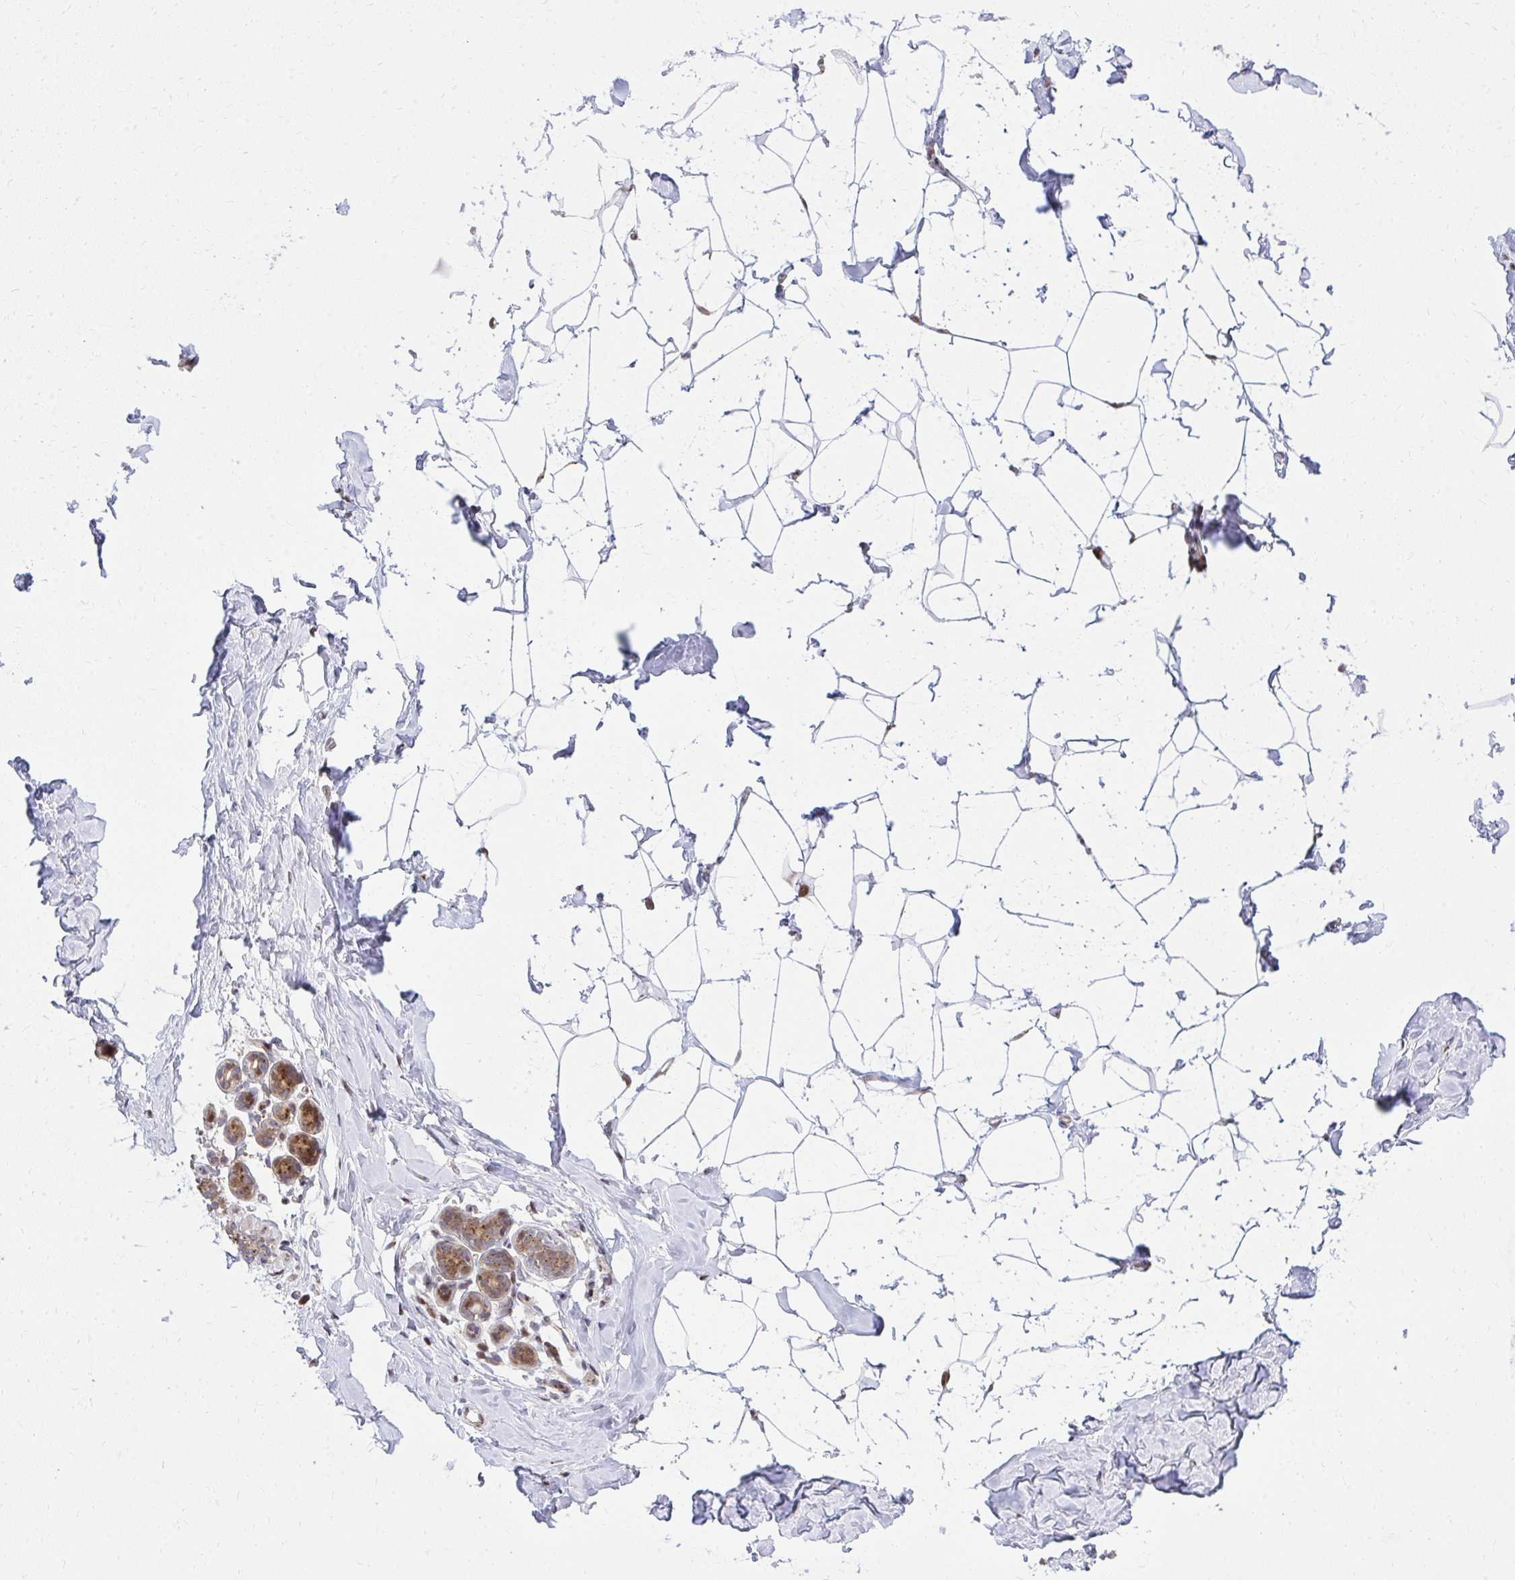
{"staining": {"intensity": "negative", "quantity": "none", "location": "none"}, "tissue": "breast", "cell_type": "Adipocytes", "image_type": "normal", "snomed": [{"axis": "morphology", "description": "Normal tissue, NOS"}, {"axis": "topography", "description": "Breast"}], "caption": "Immunohistochemical staining of unremarkable breast shows no significant positivity in adipocytes.", "gene": "PIGY", "patient": {"sex": "female", "age": 32}}